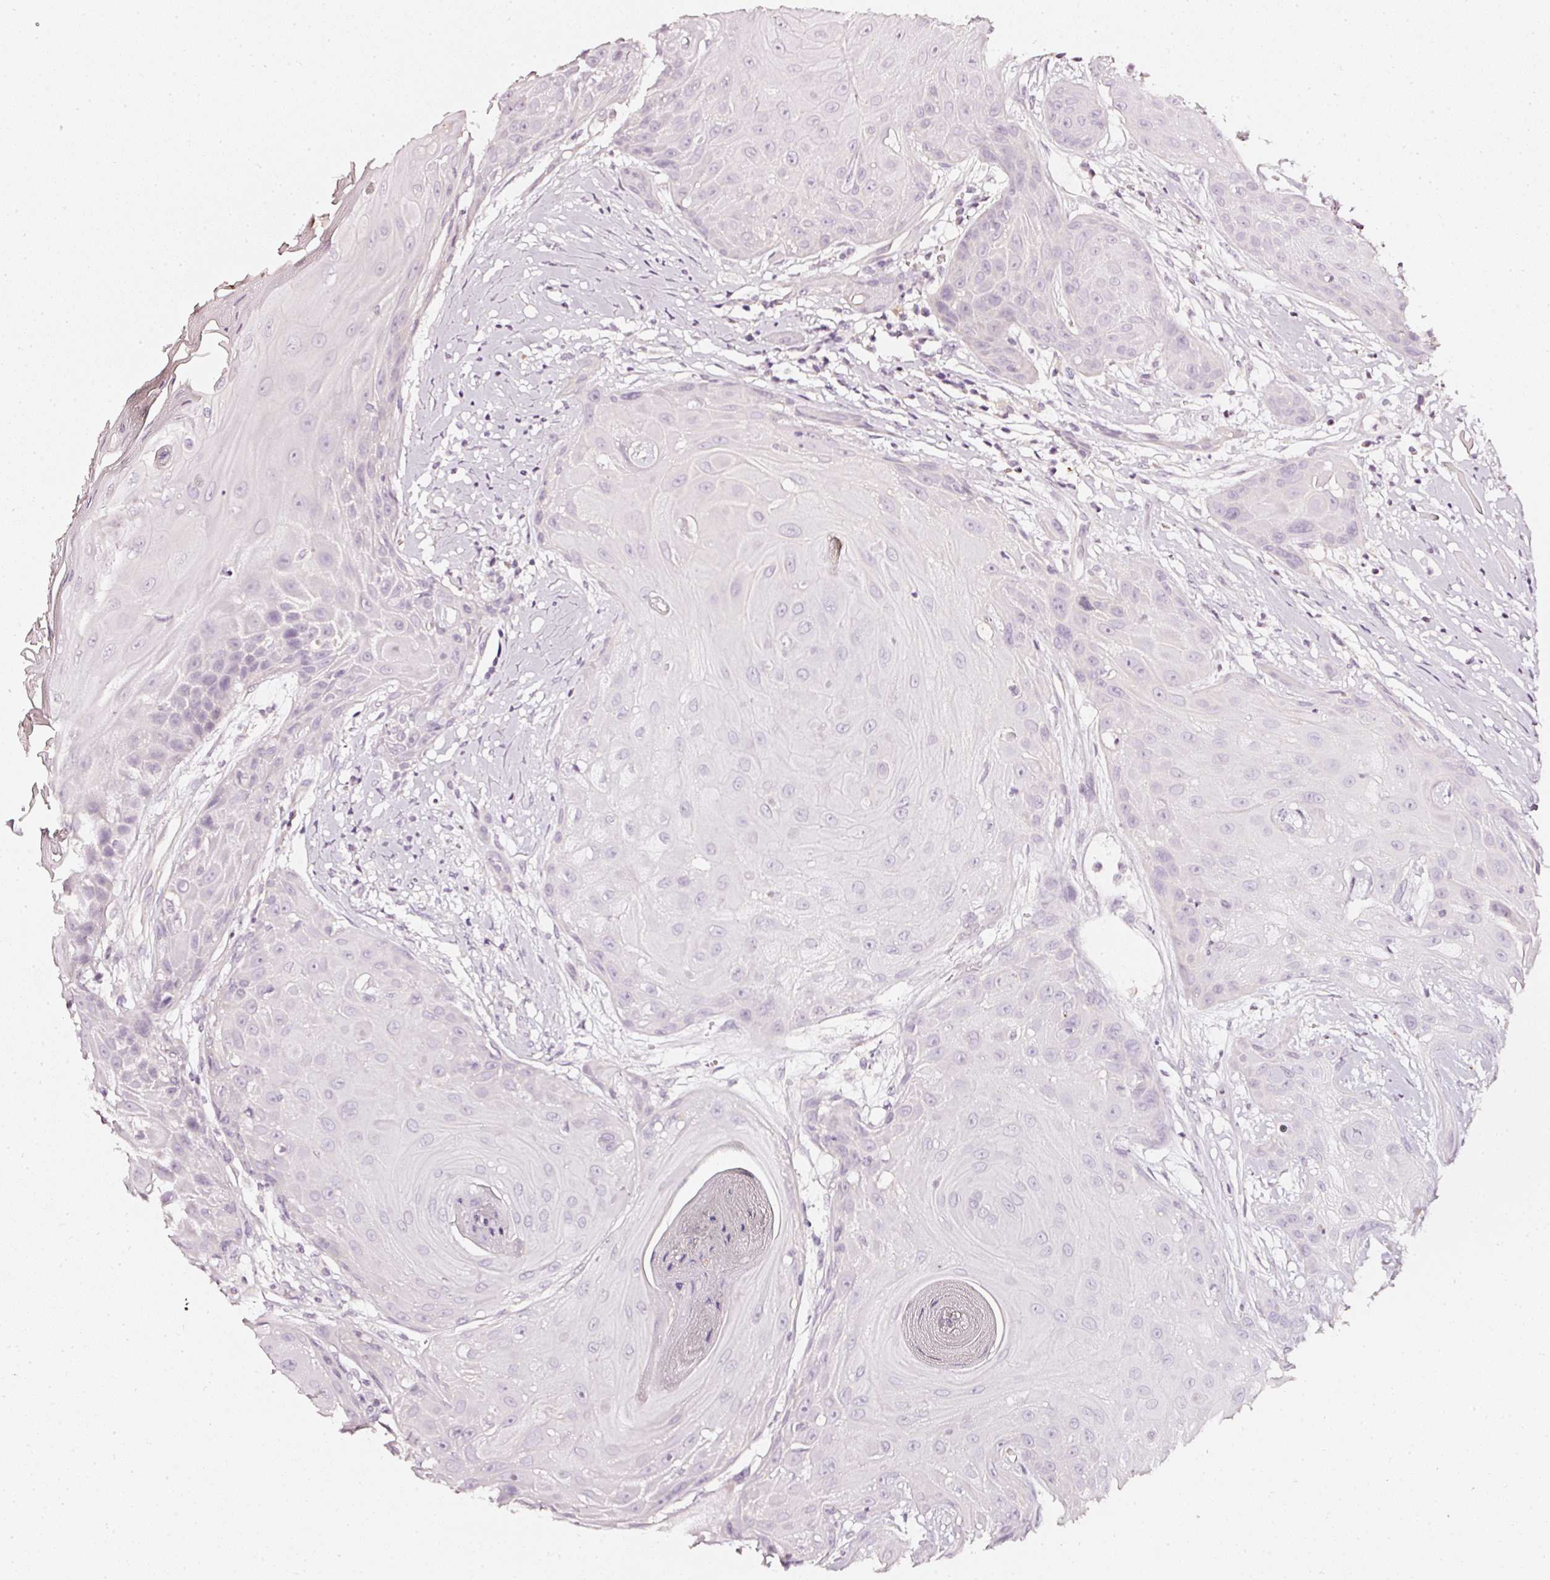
{"staining": {"intensity": "negative", "quantity": "none", "location": "none"}, "tissue": "head and neck cancer", "cell_type": "Tumor cells", "image_type": "cancer", "snomed": [{"axis": "morphology", "description": "Squamous cell carcinoma, NOS"}, {"axis": "topography", "description": "Head-Neck"}], "caption": "High magnification brightfield microscopy of head and neck cancer stained with DAB (3,3'-diaminobenzidine) (brown) and counterstained with hematoxylin (blue): tumor cells show no significant expression.", "gene": "CNP", "patient": {"sex": "female", "age": 73}}